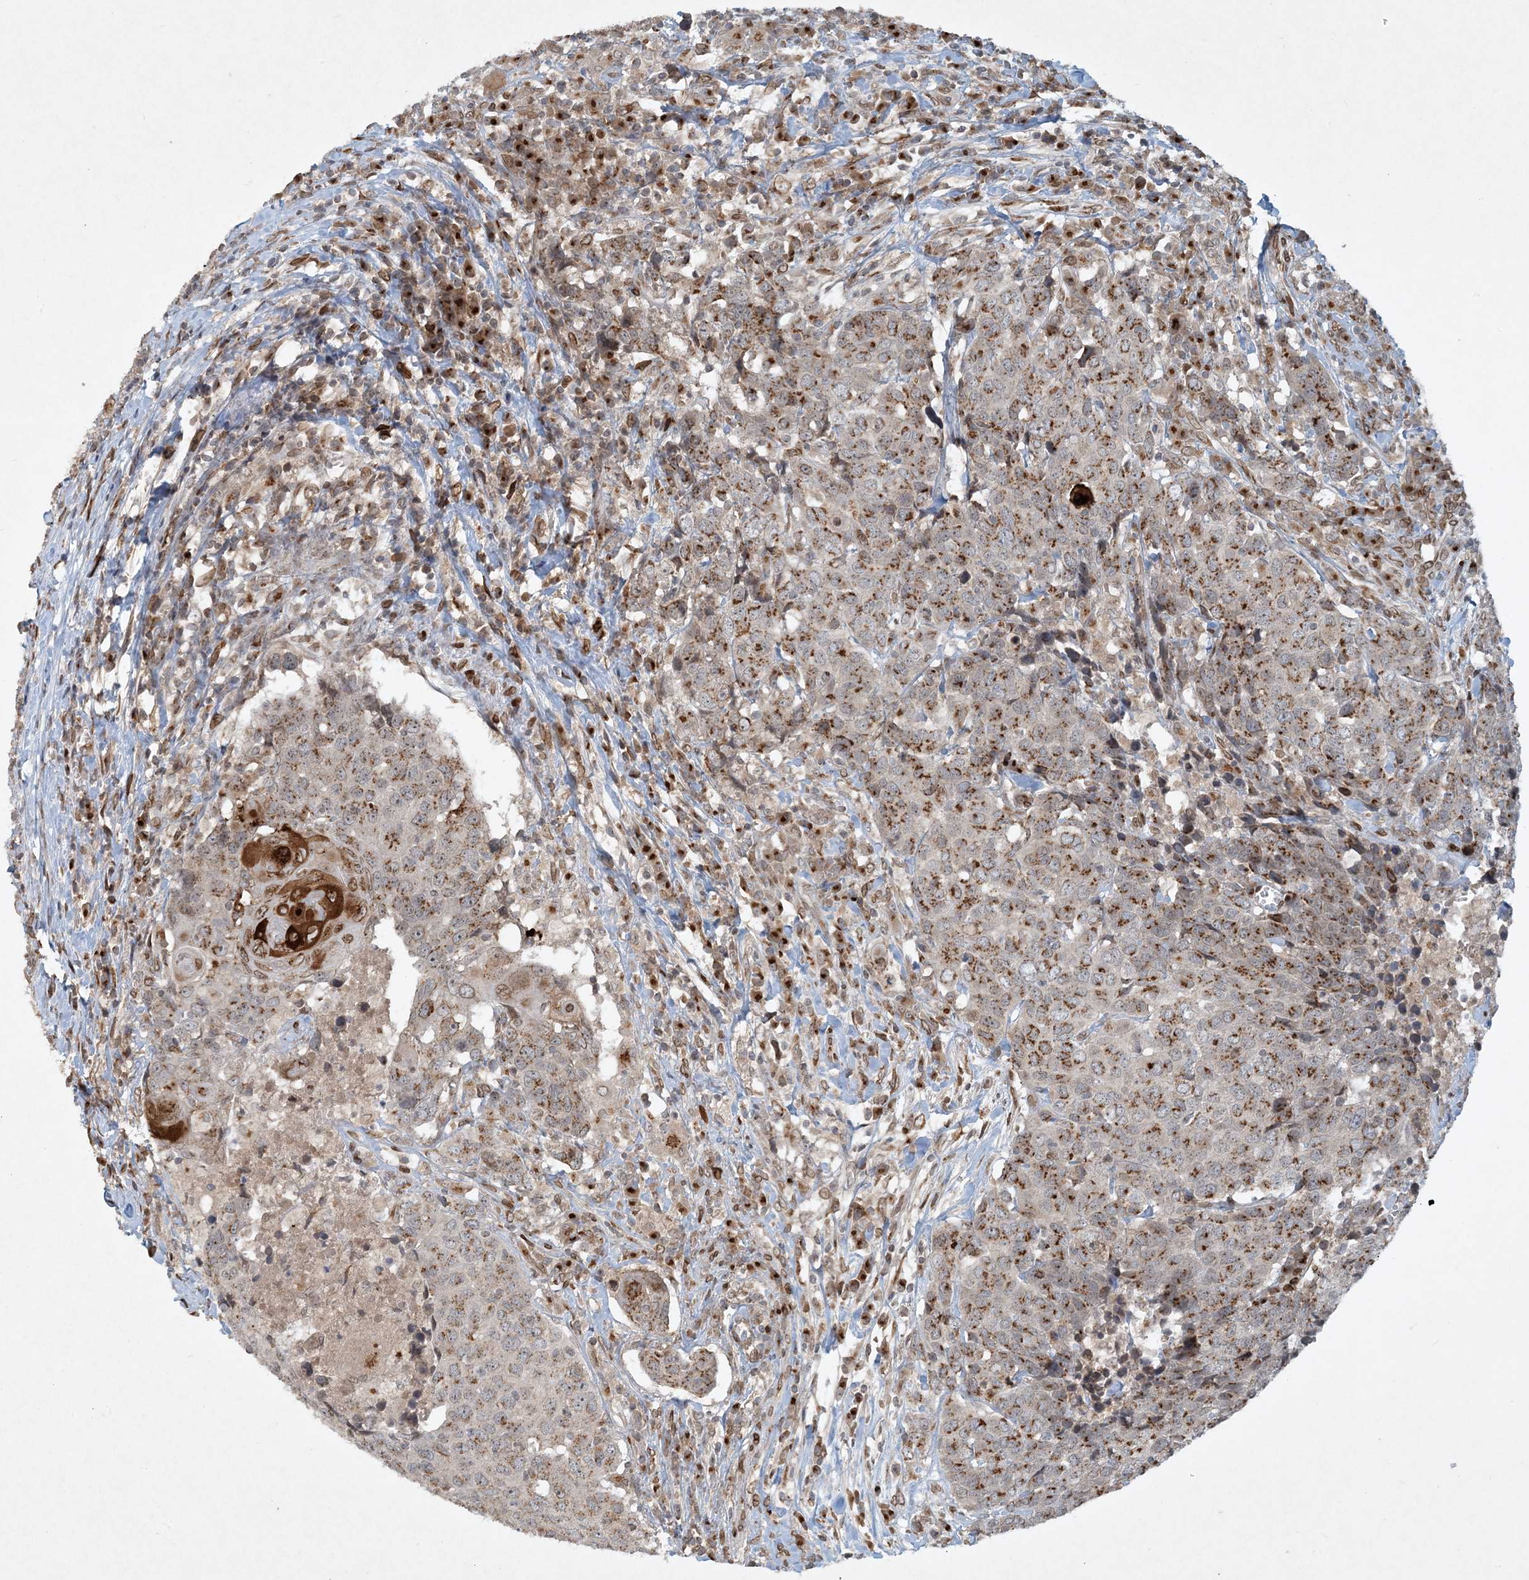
{"staining": {"intensity": "moderate", "quantity": "25%-75%", "location": "cytoplasmic/membranous"}, "tissue": "head and neck cancer", "cell_type": "Tumor cells", "image_type": "cancer", "snomed": [{"axis": "morphology", "description": "Squamous cell carcinoma, NOS"}, {"axis": "topography", "description": "Head-Neck"}], "caption": "Immunohistochemical staining of human head and neck cancer (squamous cell carcinoma) displays medium levels of moderate cytoplasmic/membranous protein positivity in about 25%-75% of tumor cells. Immunohistochemistry stains the protein in brown and the nuclei are stained blue.", "gene": "SLC35A2", "patient": {"sex": "male", "age": 66}}